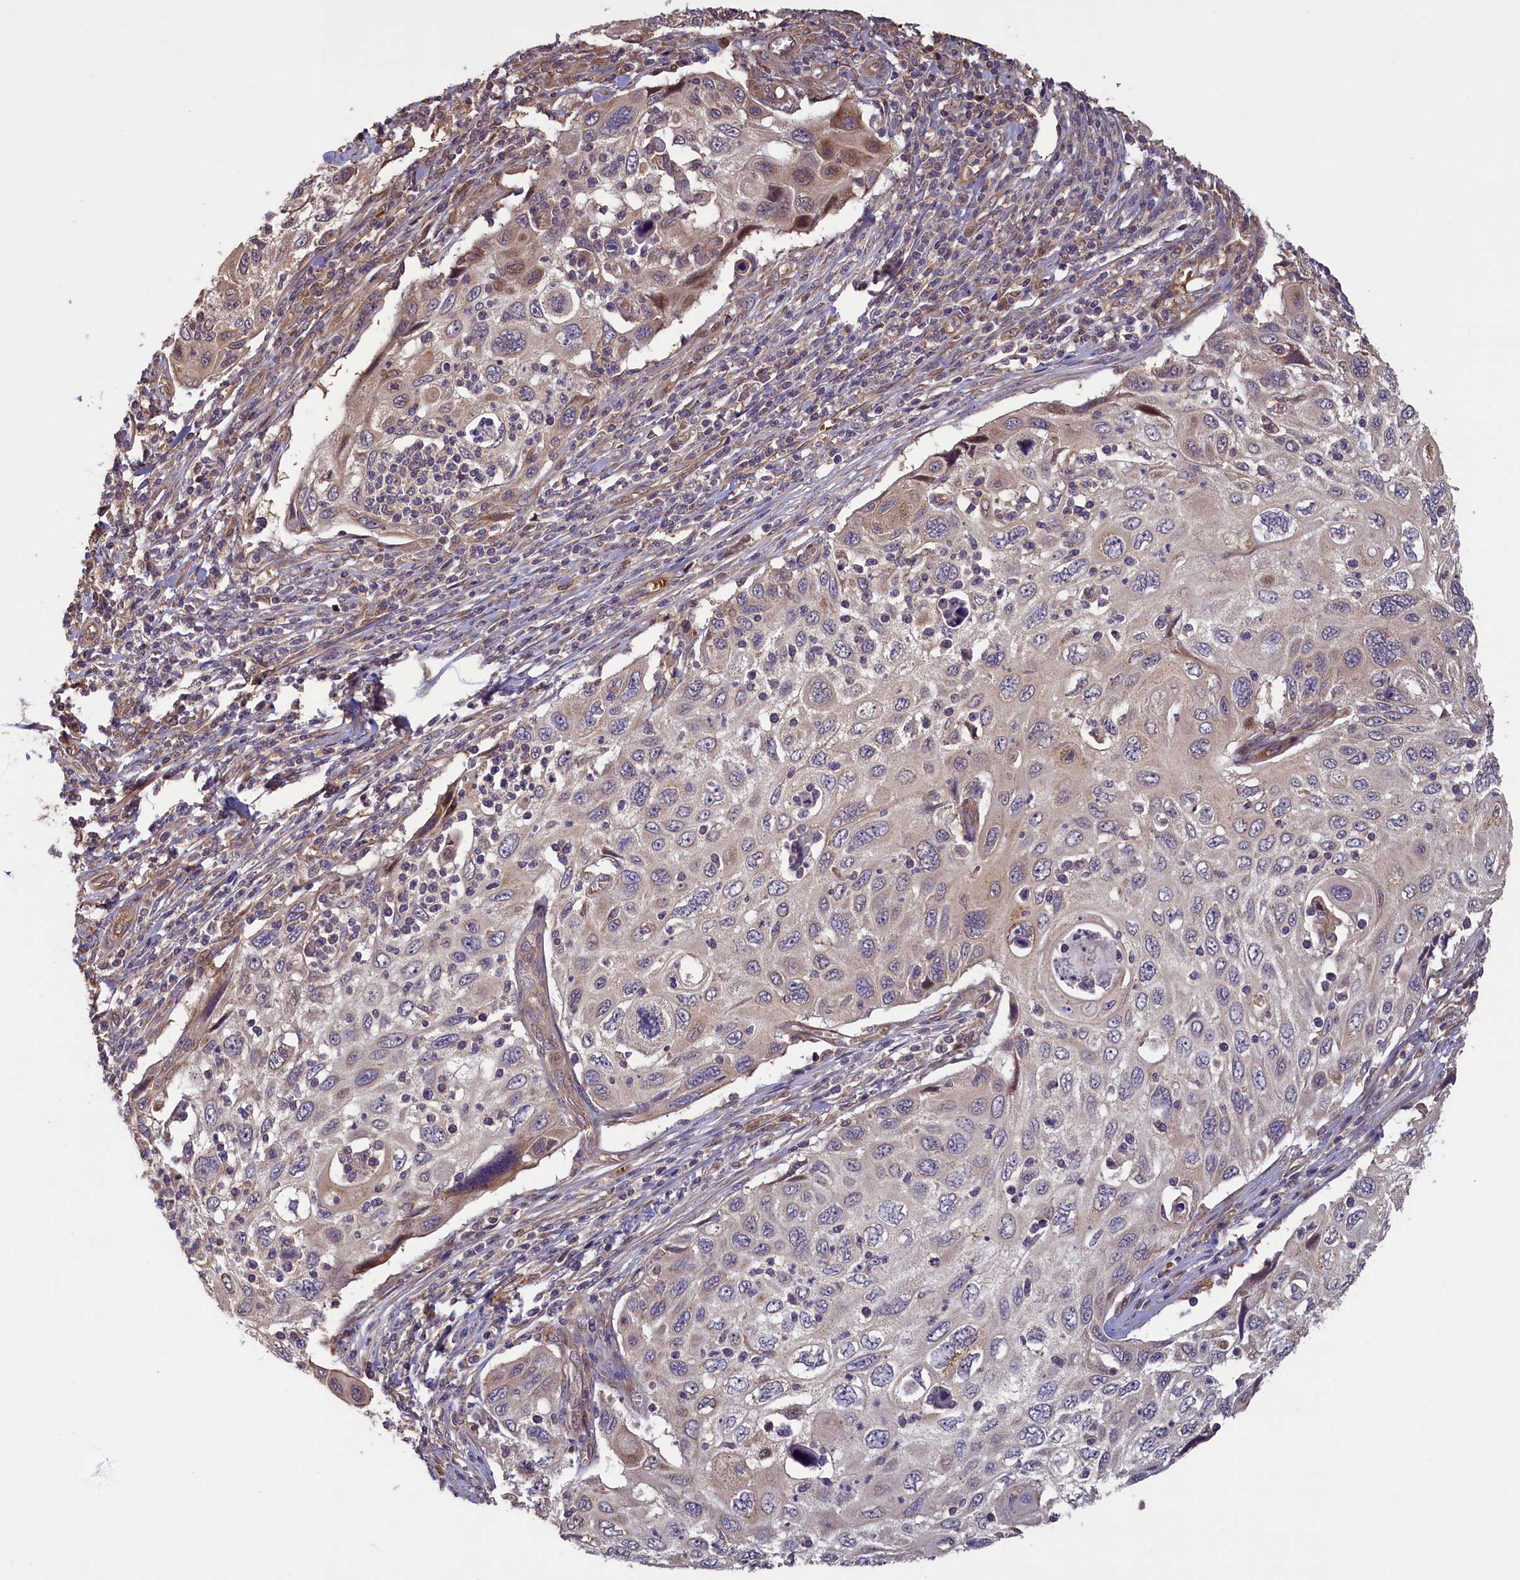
{"staining": {"intensity": "weak", "quantity": "<25%", "location": "cytoplasmic/membranous"}, "tissue": "cervical cancer", "cell_type": "Tumor cells", "image_type": "cancer", "snomed": [{"axis": "morphology", "description": "Squamous cell carcinoma, NOS"}, {"axis": "topography", "description": "Cervix"}], "caption": "Immunohistochemistry (IHC) of cervical cancer (squamous cell carcinoma) shows no expression in tumor cells.", "gene": "CIAO2B", "patient": {"sex": "female", "age": 70}}